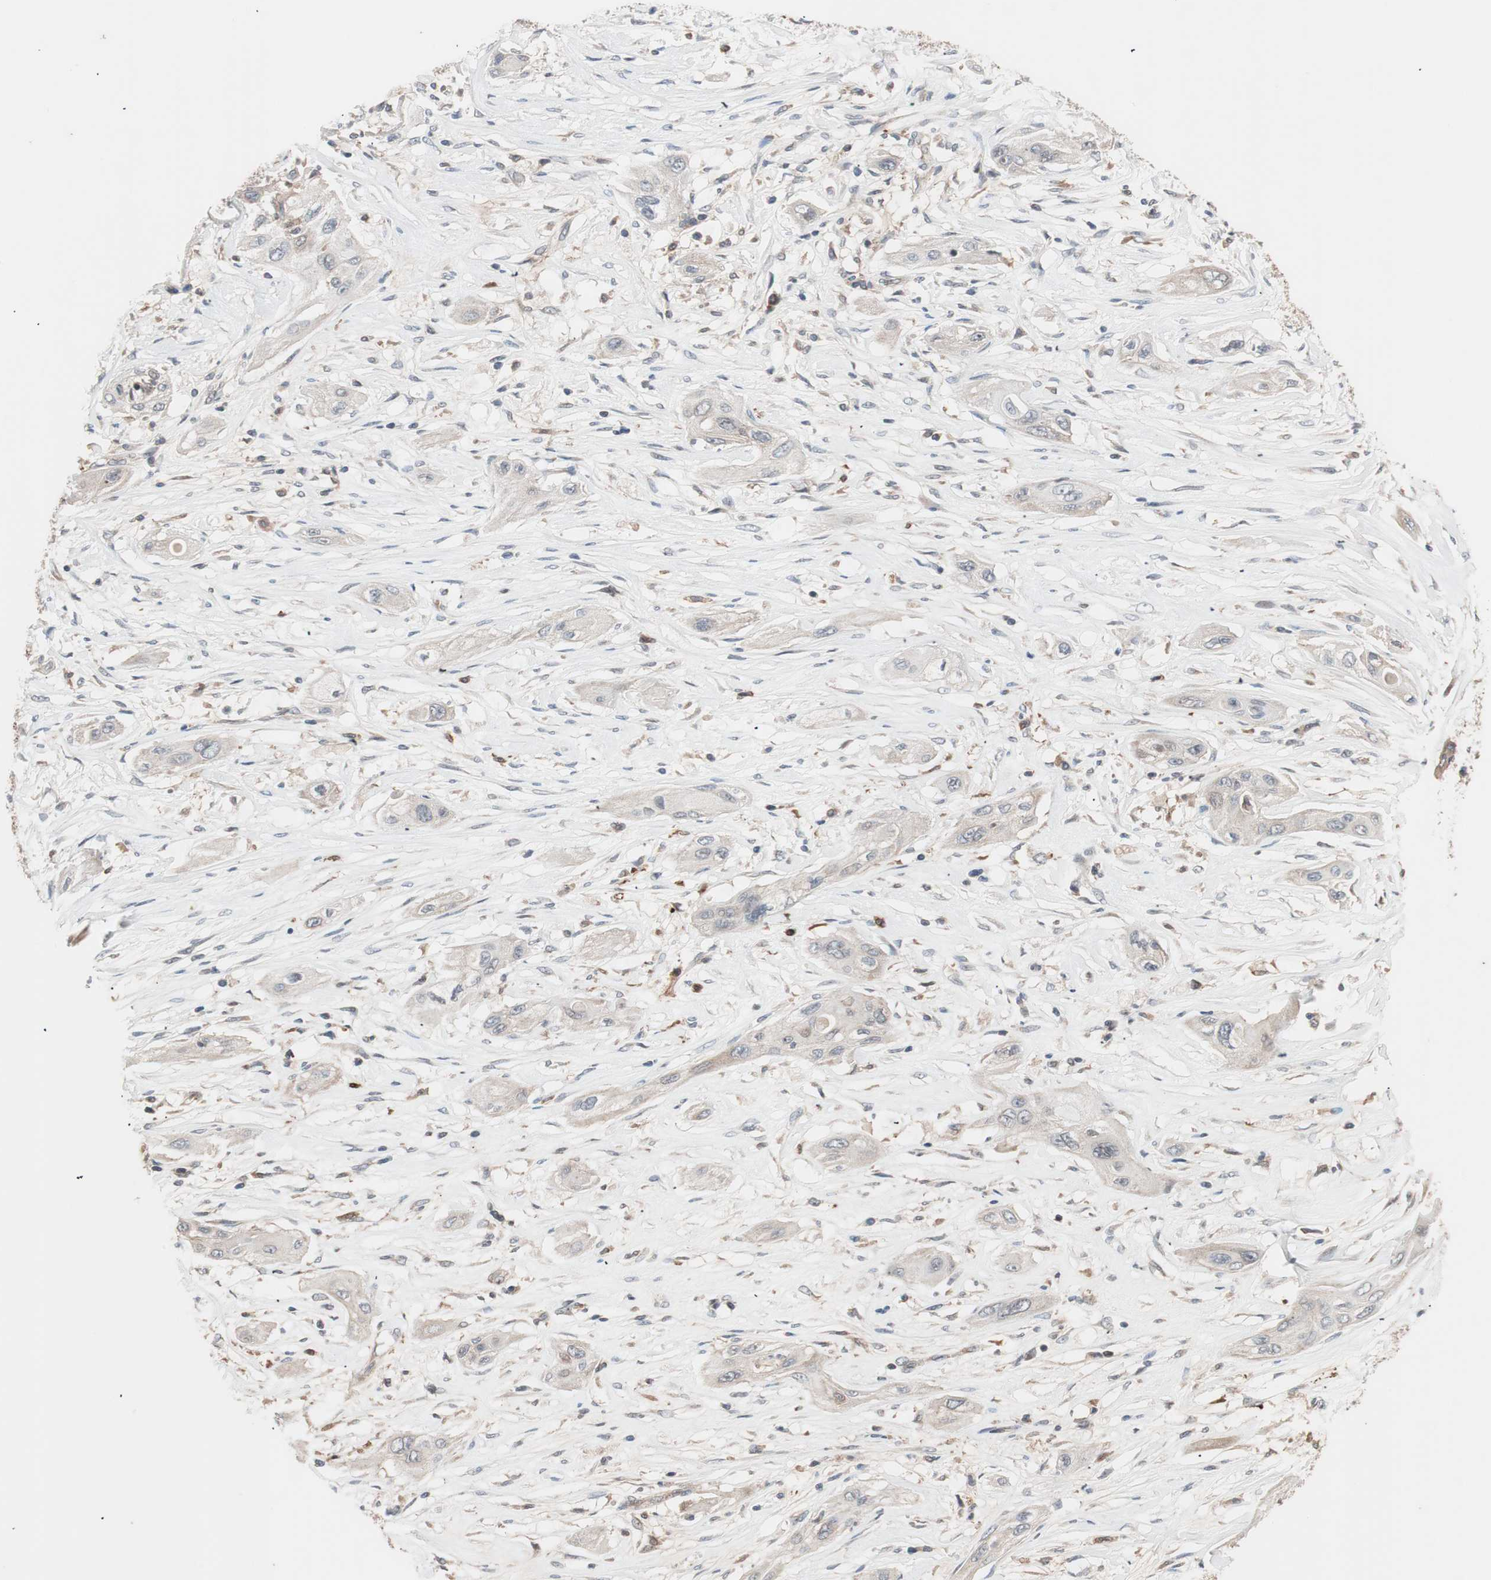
{"staining": {"intensity": "weak", "quantity": ">75%", "location": "cytoplasmic/membranous"}, "tissue": "lung cancer", "cell_type": "Tumor cells", "image_type": "cancer", "snomed": [{"axis": "morphology", "description": "Squamous cell carcinoma, NOS"}, {"axis": "topography", "description": "Lung"}], "caption": "Immunohistochemical staining of squamous cell carcinoma (lung) demonstrates low levels of weak cytoplasmic/membranous protein positivity in about >75% of tumor cells. Immunohistochemistry stains the protein of interest in brown and the nuclei are stained blue.", "gene": "HMBS", "patient": {"sex": "female", "age": 47}}